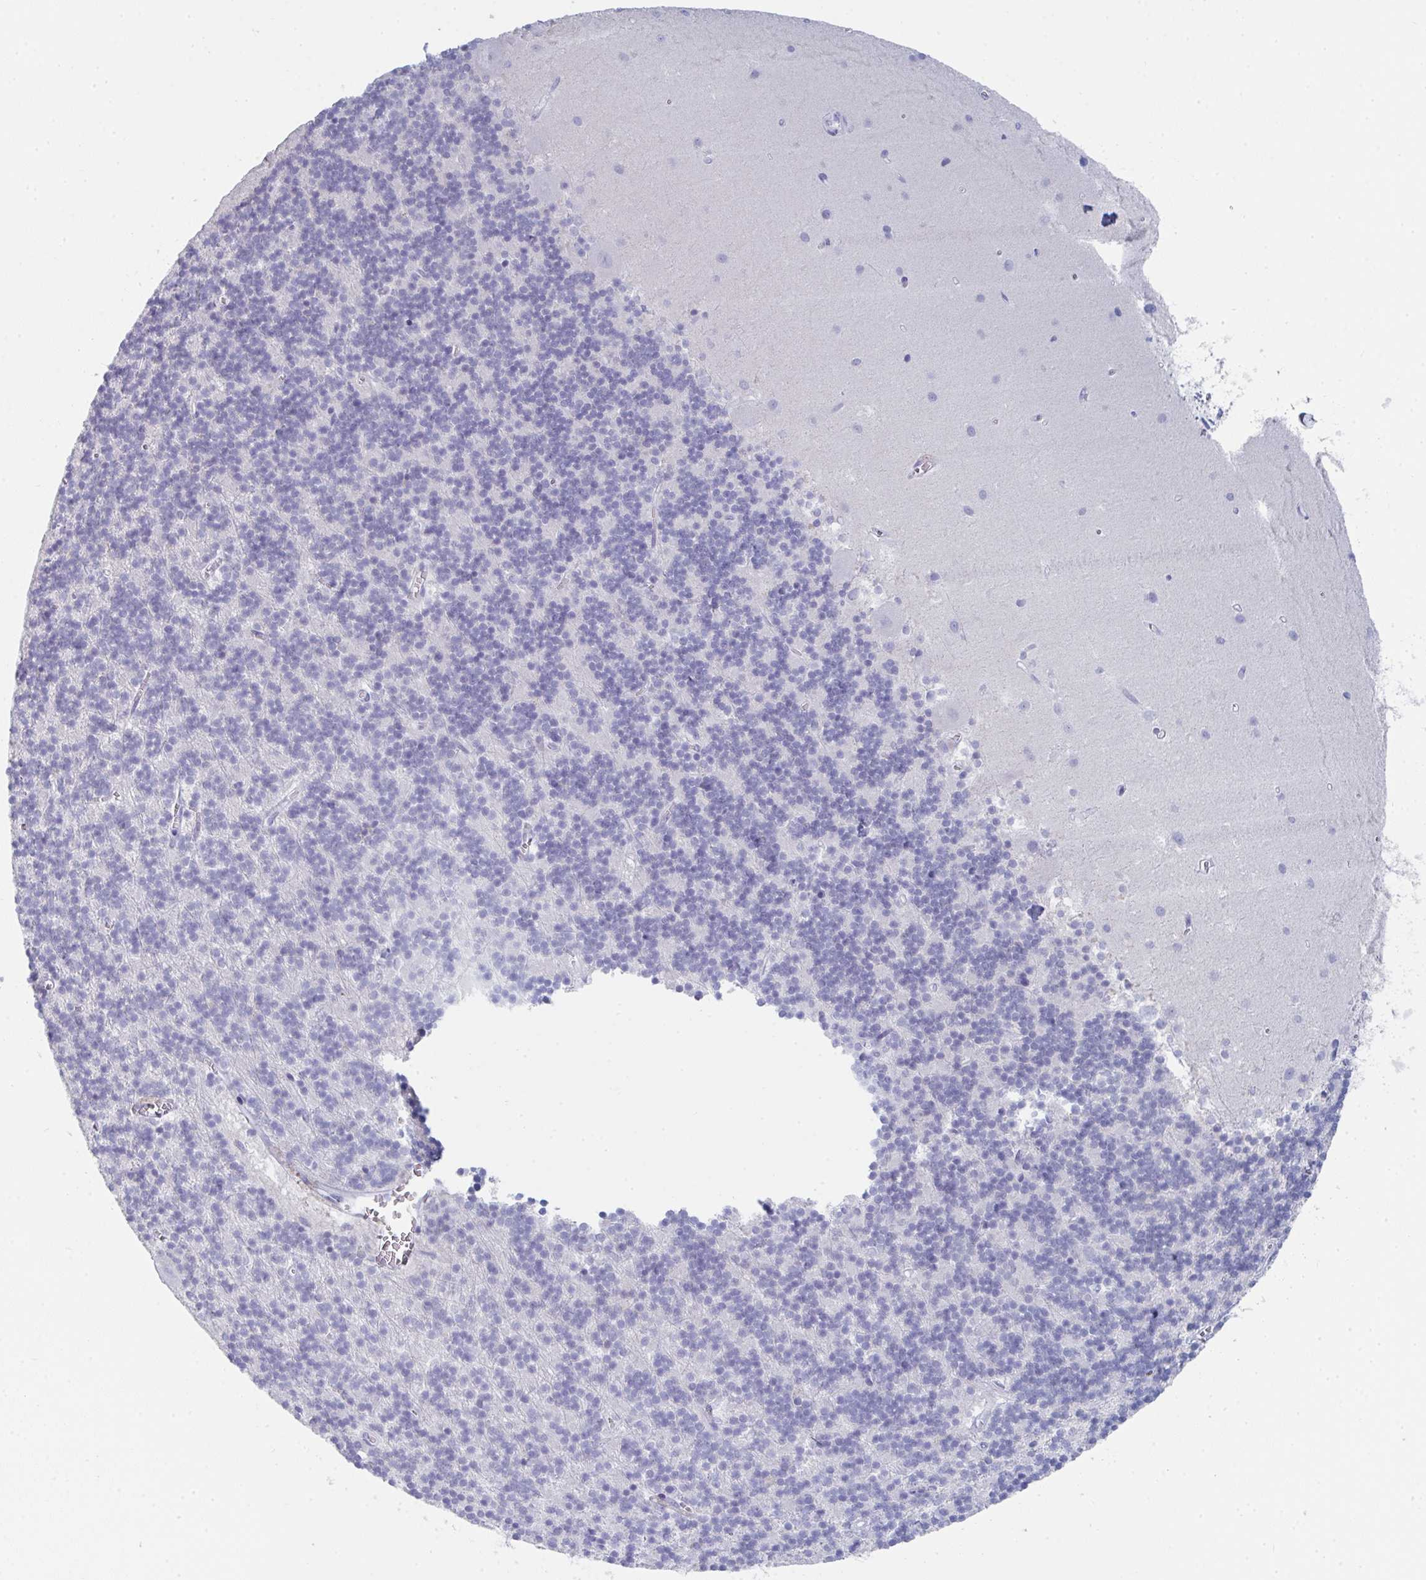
{"staining": {"intensity": "negative", "quantity": "none", "location": "none"}, "tissue": "cerebellum", "cell_type": "Cells in granular layer", "image_type": "normal", "snomed": [{"axis": "morphology", "description": "Normal tissue, NOS"}, {"axis": "topography", "description": "Cerebellum"}], "caption": "DAB immunohistochemical staining of unremarkable human cerebellum displays no significant staining in cells in granular layer.", "gene": "RUBCN", "patient": {"sex": "male", "age": 54}}